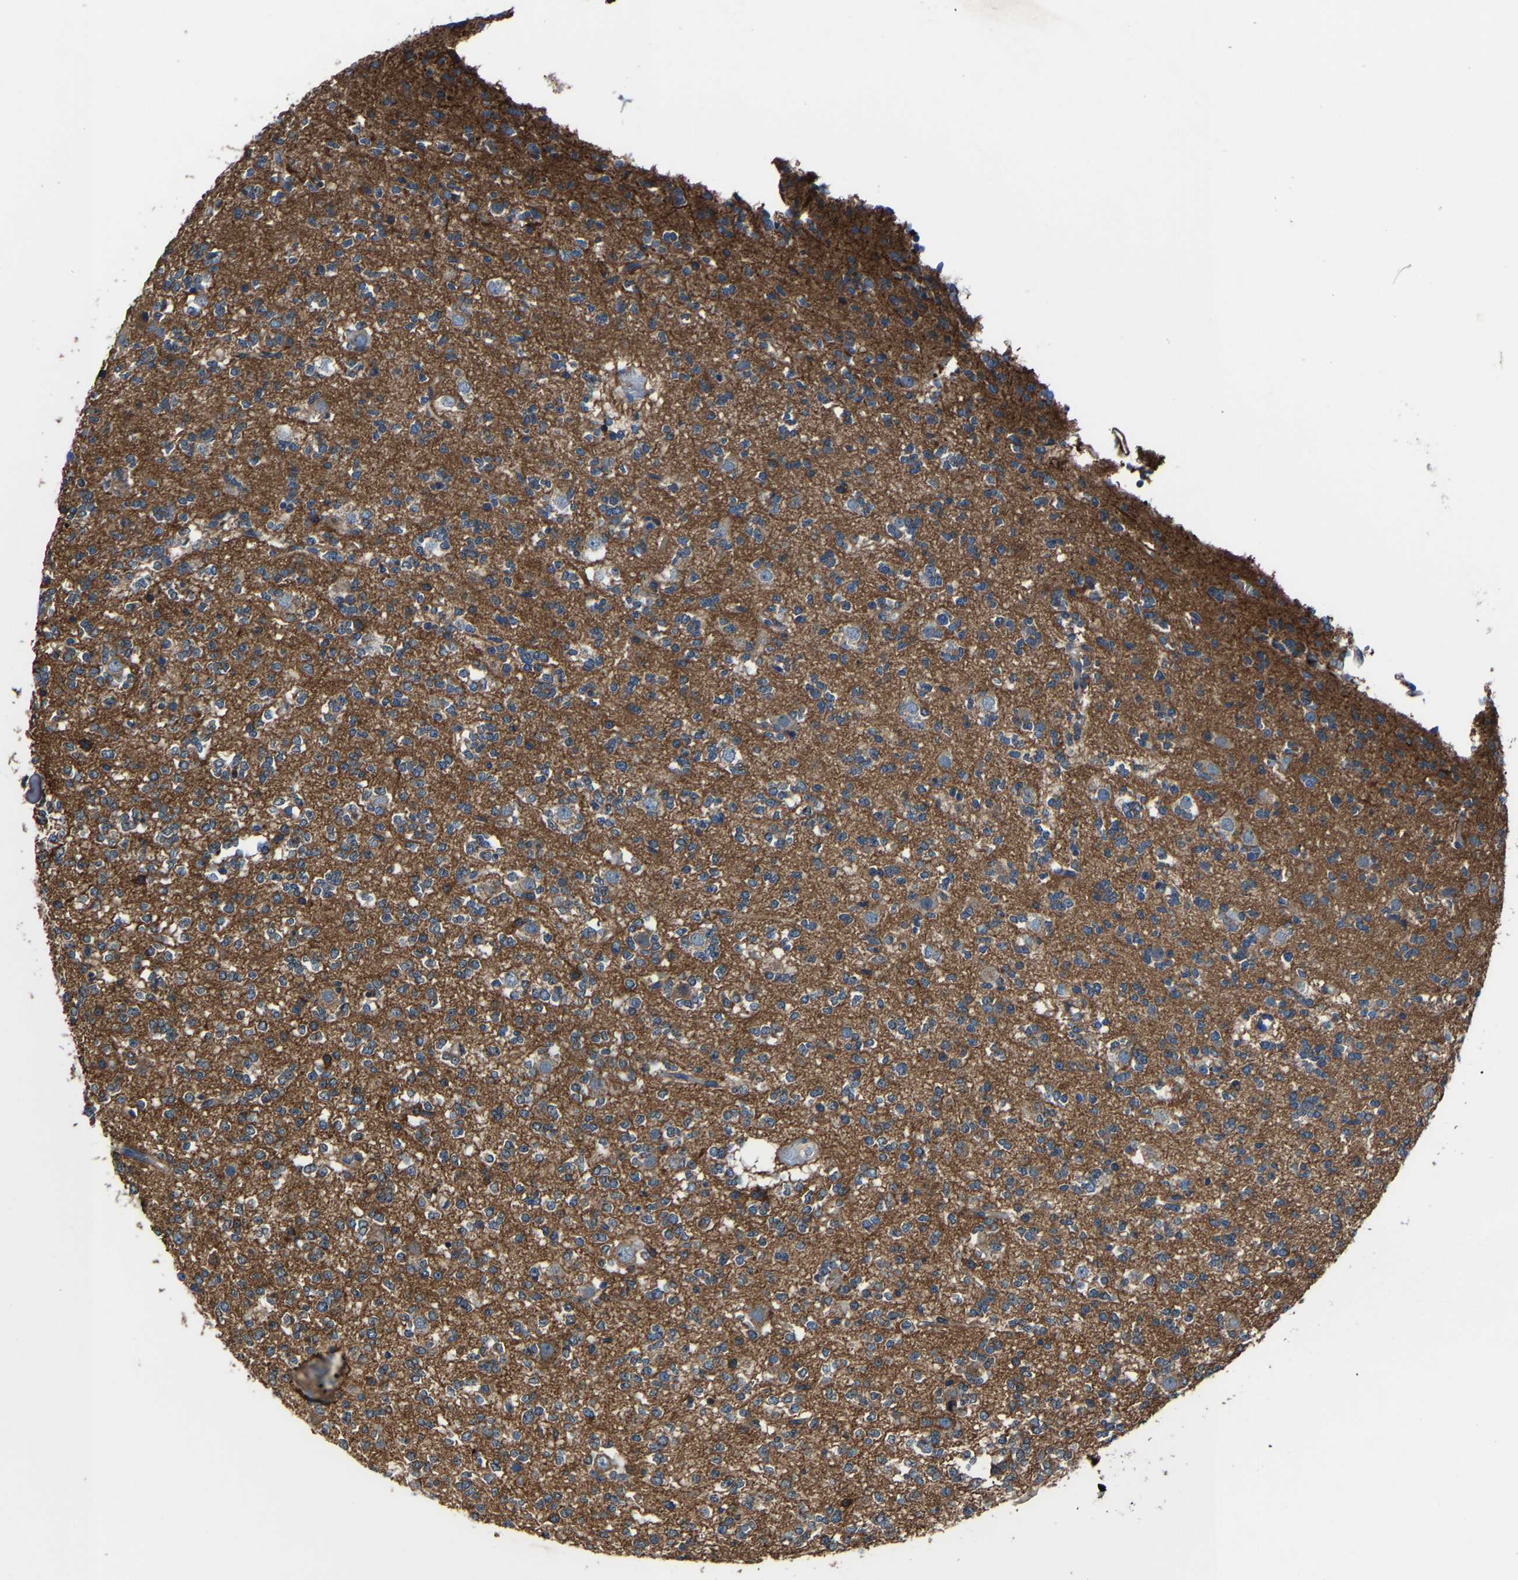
{"staining": {"intensity": "moderate", "quantity": "25%-75%", "location": "cytoplasmic/membranous"}, "tissue": "glioma", "cell_type": "Tumor cells", "image_type": "cancer", "snomed": [{"axis": "morphology", "description": "Glioma, malignant, Low grade"}, {"axis": "topography", "description": "Brain"}], "caption": "Glioma stained with a brown dye displays moderate cytoplasmic/membranous positive positivity in about 25%-75% of tumor cells.", "gene": "KIAA1958", "patient": {"sex": "male", "age": 38}}